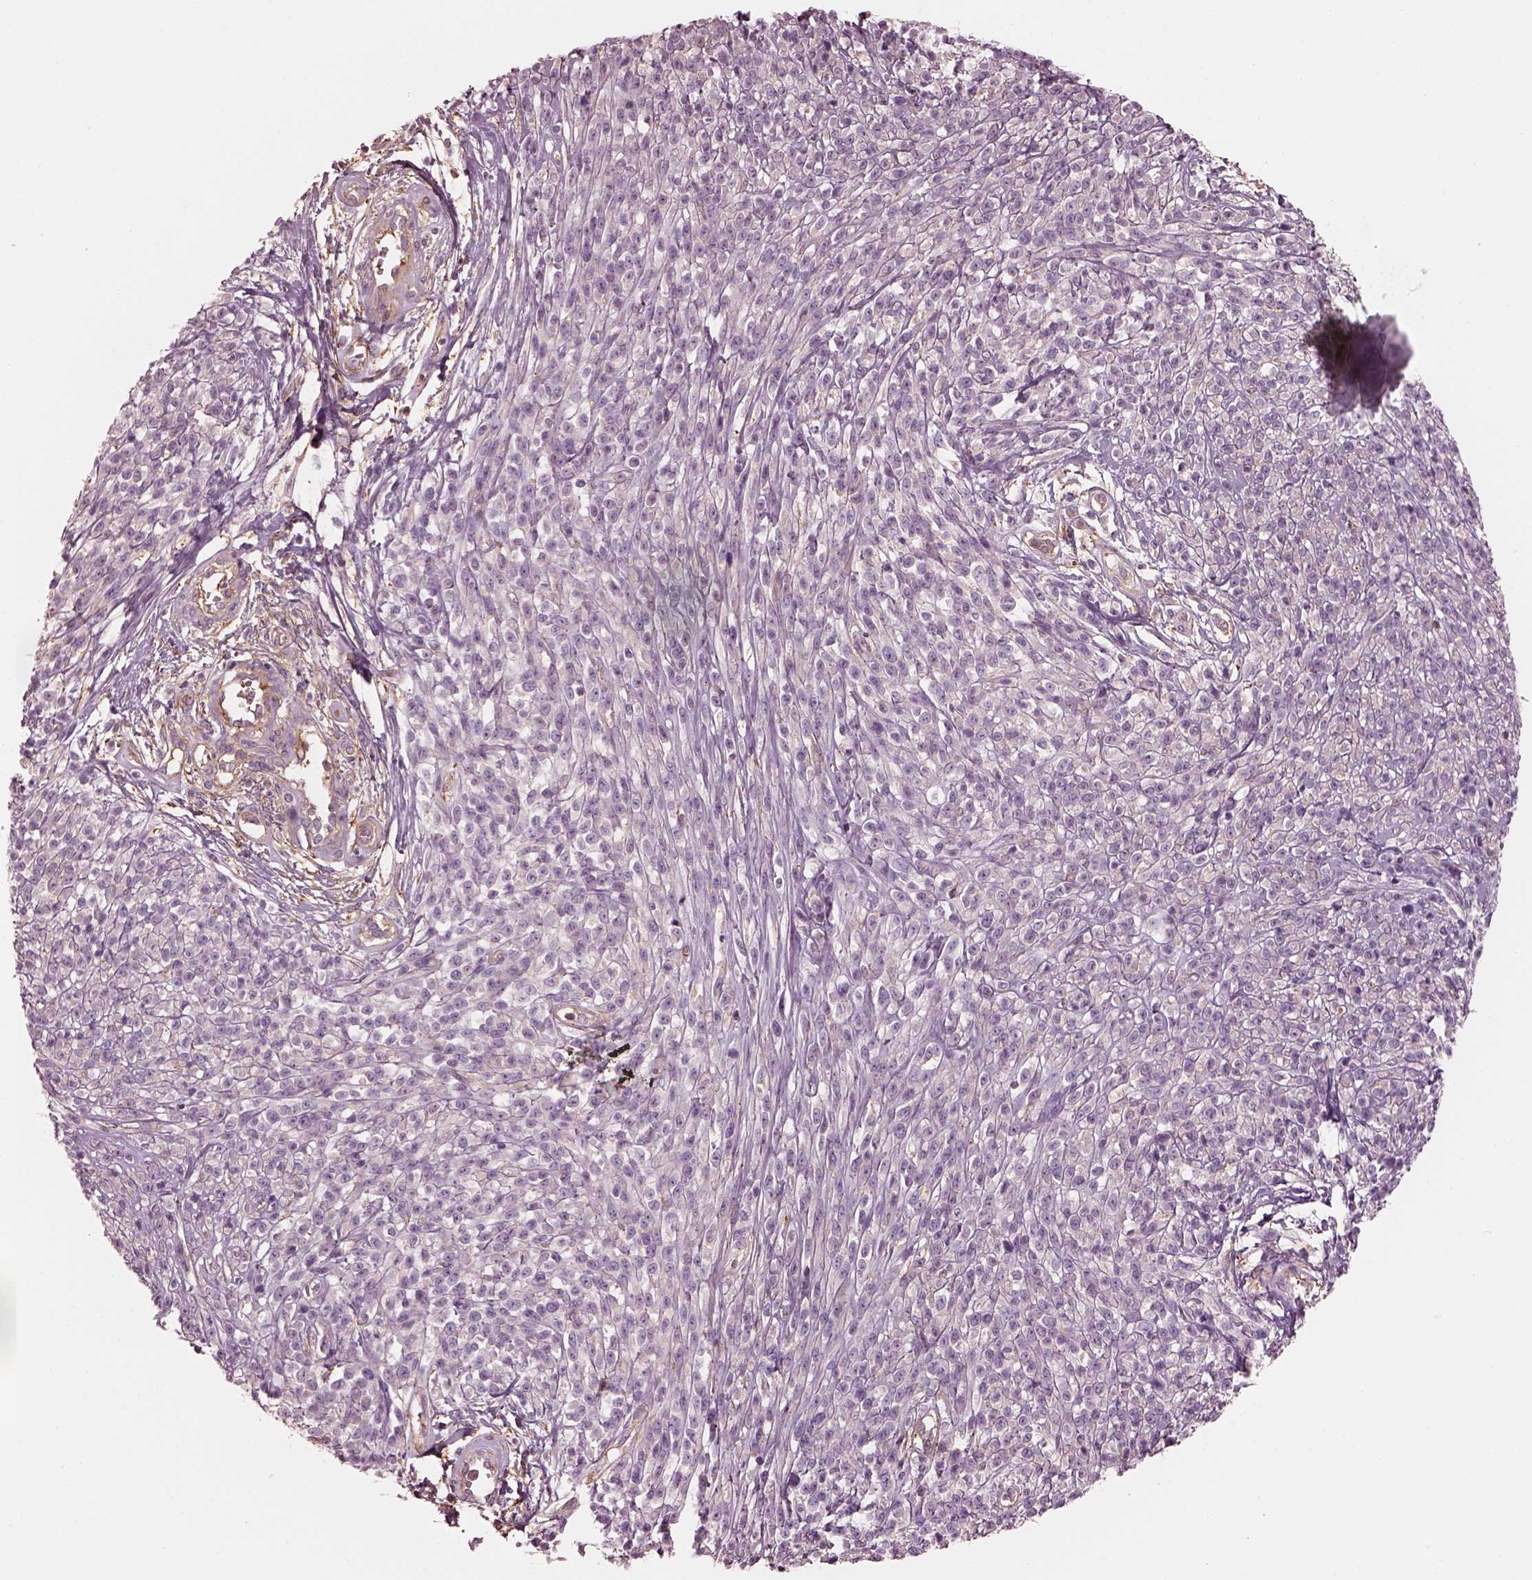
{"staining": {"intensity": "negative", "quantity": "none", "location": "none"}, "tissue": "melanoma", "cell_type": "Tumor cells", "image_type": "cancer", "snomed": [{"axis": "morphology", "description": "Malignant melanoma, NOS"}, {"axis": "topography", "description": "Skin"}, {"axis": "topography", "description": "Skin of trunk"}], "caption": "This micrograph is of malignant melanoma stained with immunohistochemistry to label a protein in brown with the nuclei are counter-stained blue. There is no staining in tumor cells.", "gene": "ELAPOR1", "patient": {"sex": "male", "age": 74}}